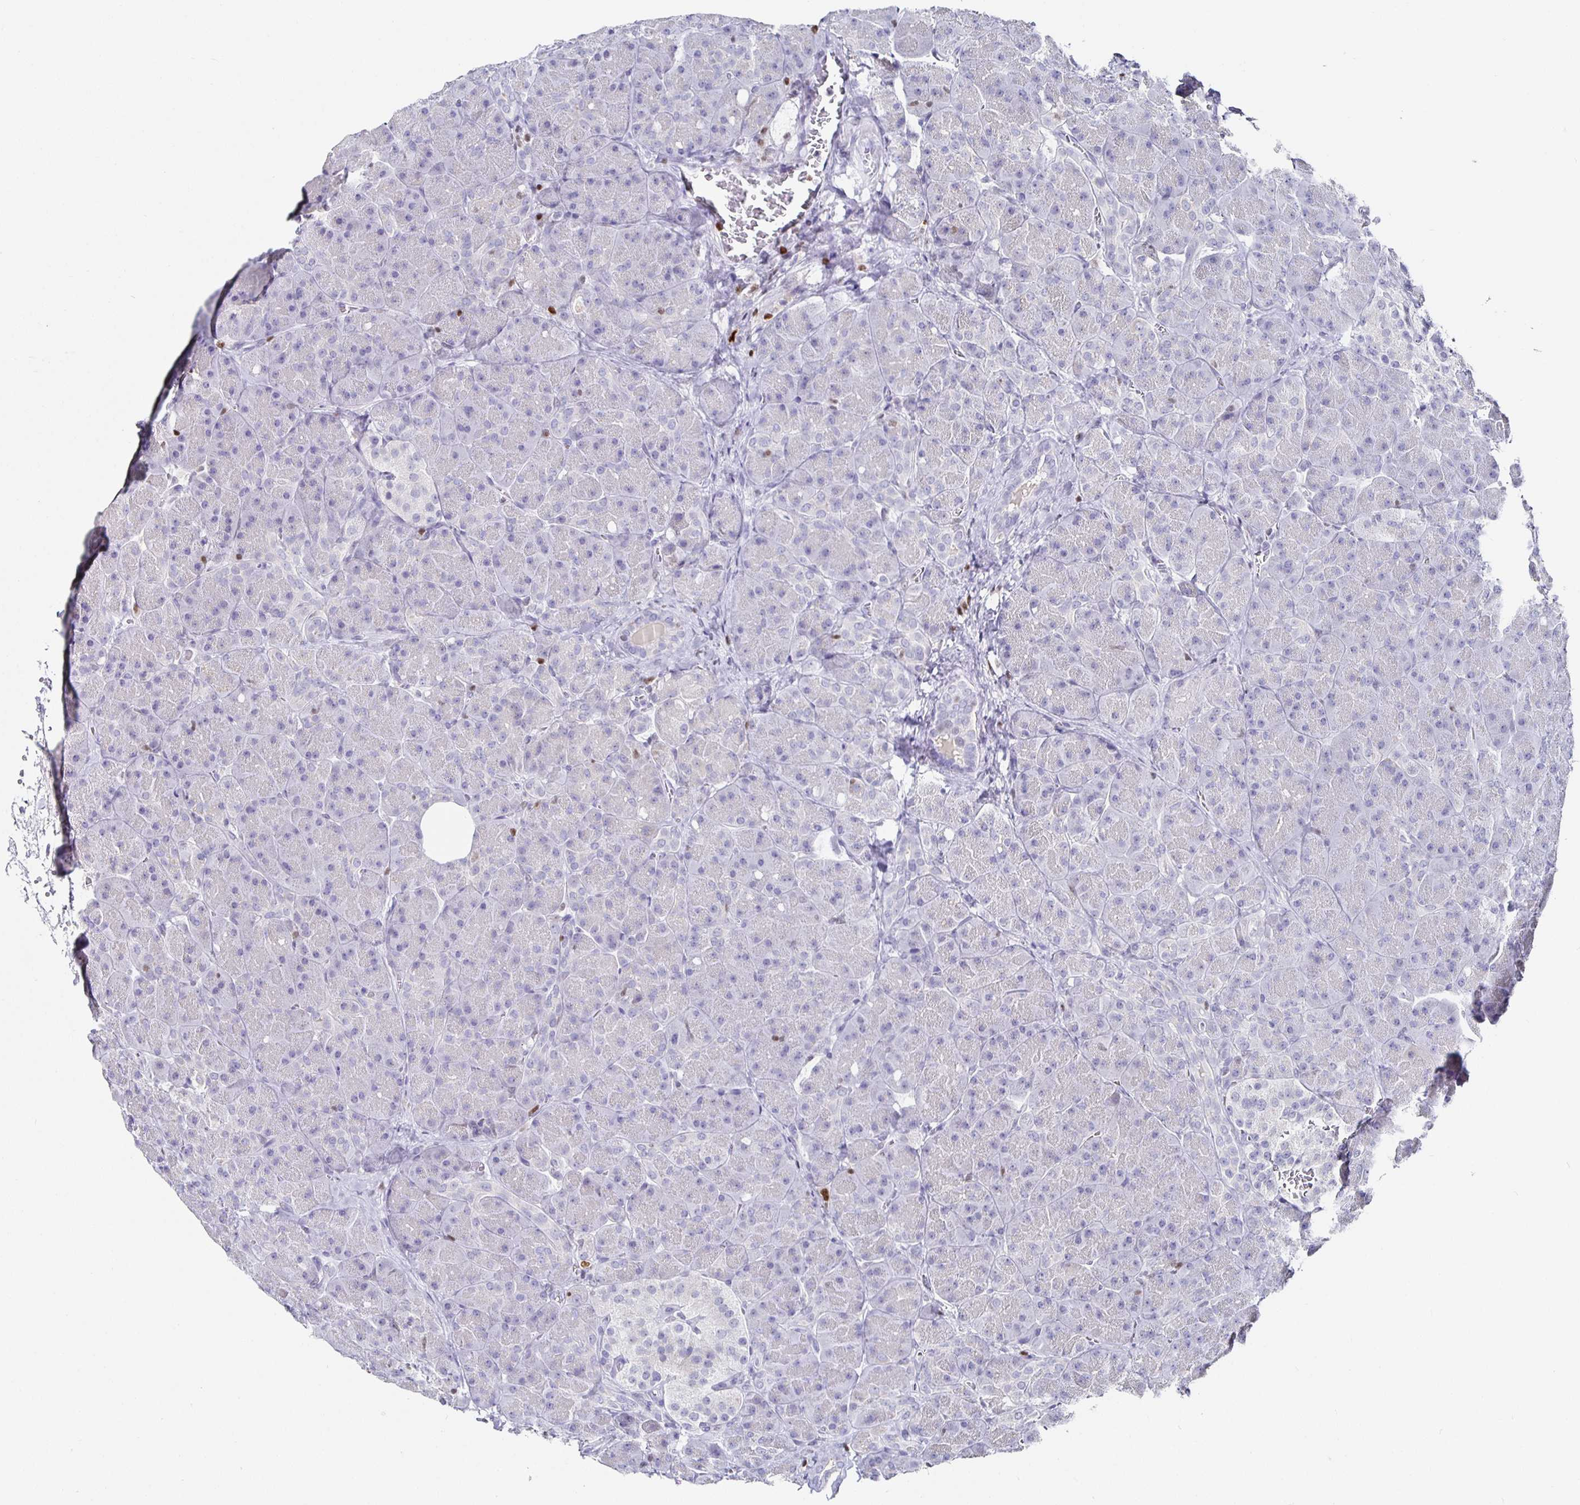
{"staining": {"intensity": "negative", "quantity": "none", "location": "none"}, "tissue": "pancreas", "cell_type": "Exocrine glandular cells", "image_type": "normal", "snomed": [{"axis": "morphology", "description": "Normal tissue, NOS"}, {"axis": "topography", "description": "Pancreas"}], "caption": "An IHC photomicrograph of benign pancreas is shown. There is no staining in exocrine glandular cells of pancreas. (DAB (3,3'-diaminobenzidine) immunohistochemistry visualized using brightfield microscopy, high magnification).", "gene": "RUNX2", "patient": {"sex": "male", "age": 55}}